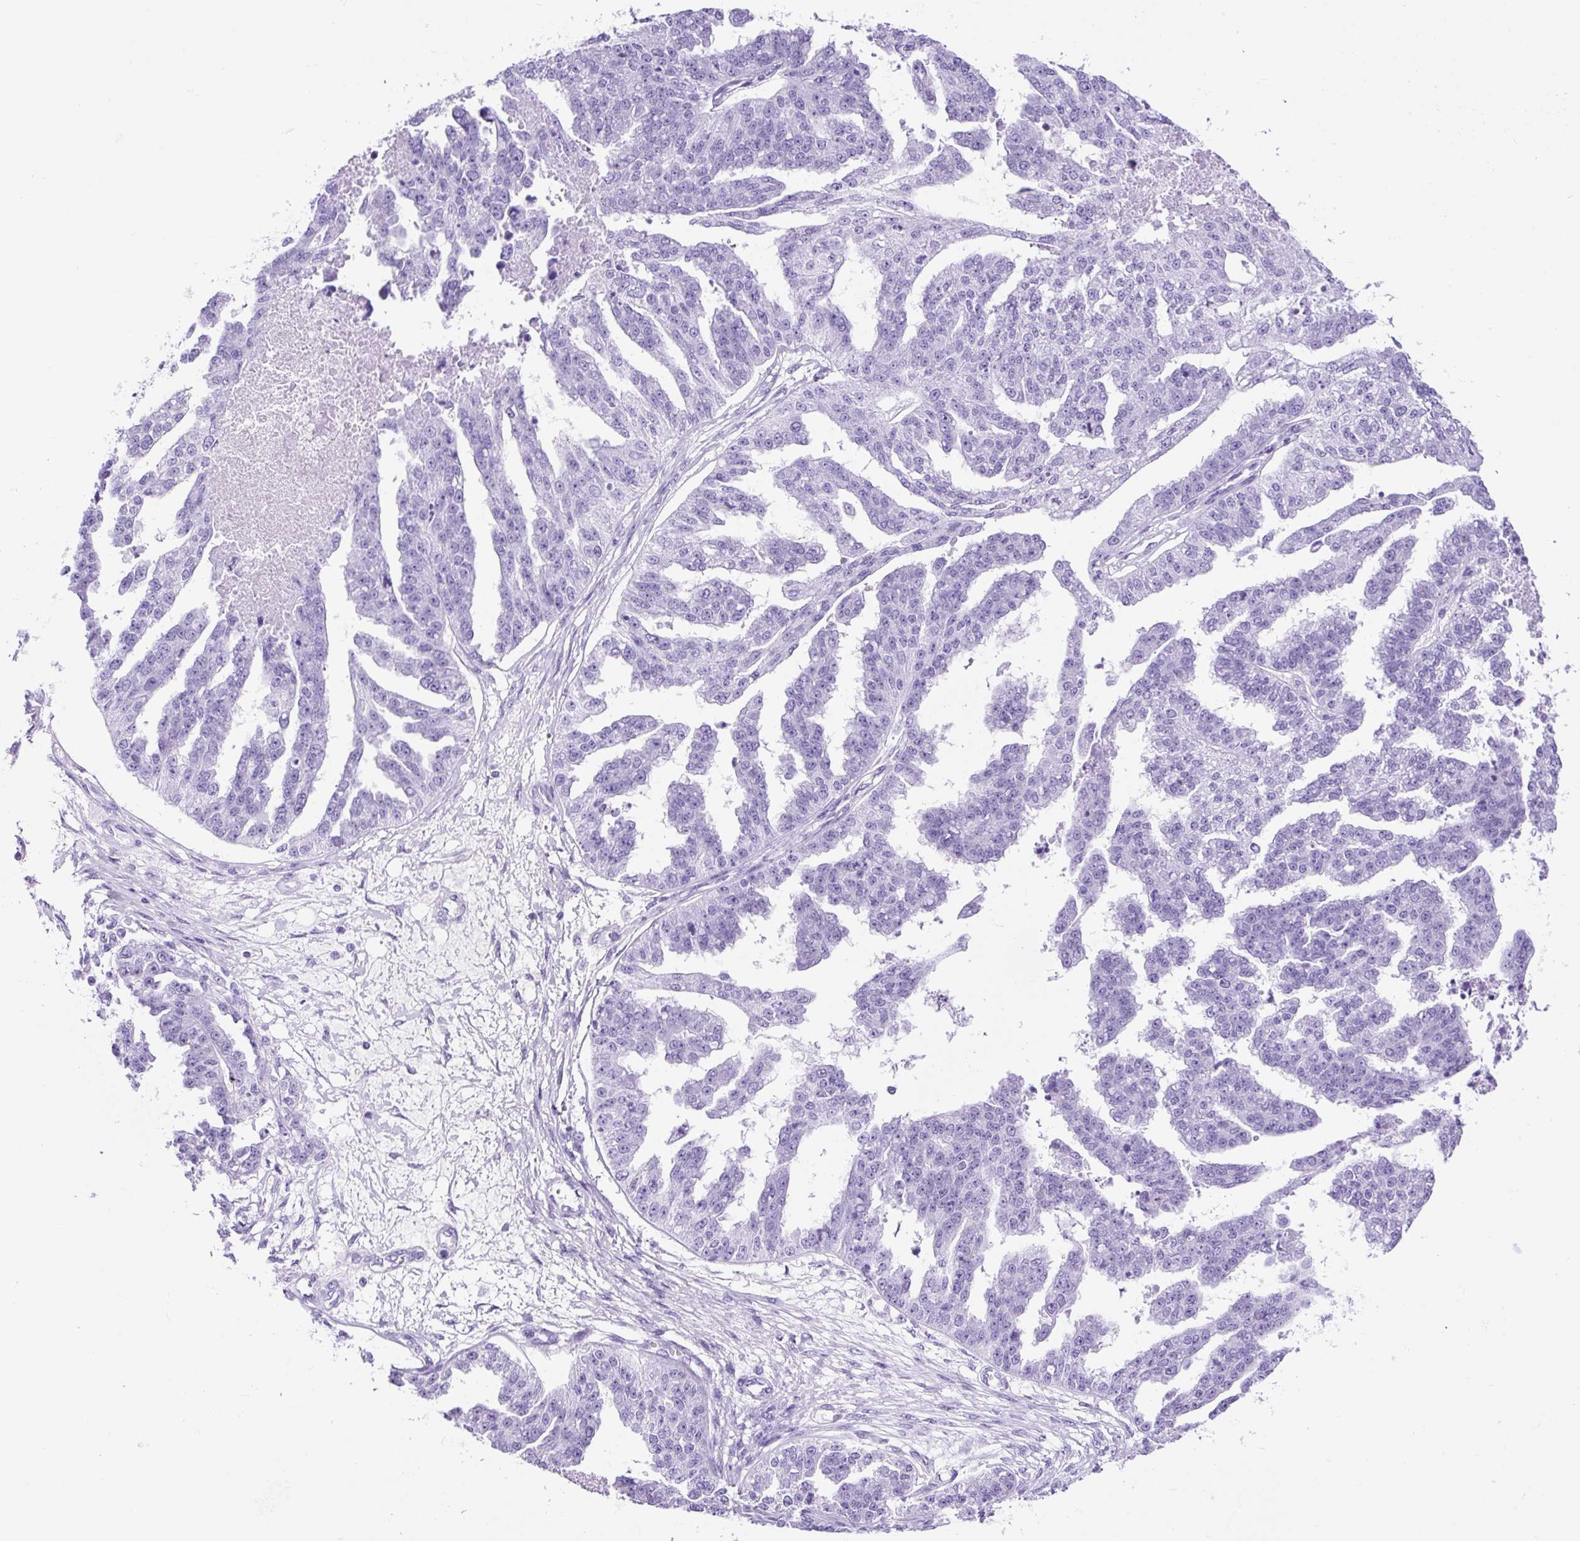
{"staining": {"intensity": "negative", "quantity": "none", "location": "none"}, "tissue": "ovarian cancer", "cell_type": "Tumor cells", "image_type": "cancer", "snomed": [{"axis": "morphology", "description": "Cystadenocarcinoma, serous, NOS"}, {"axis": "topography", "description": "Ovary"}], "caption": "Immunohistochemical staining of ovarian serous cystadenocarcinoma displays no significant positivity in tumor cells.", "gene": "CEL", "patient": {"sex": "female", "age": 58}}